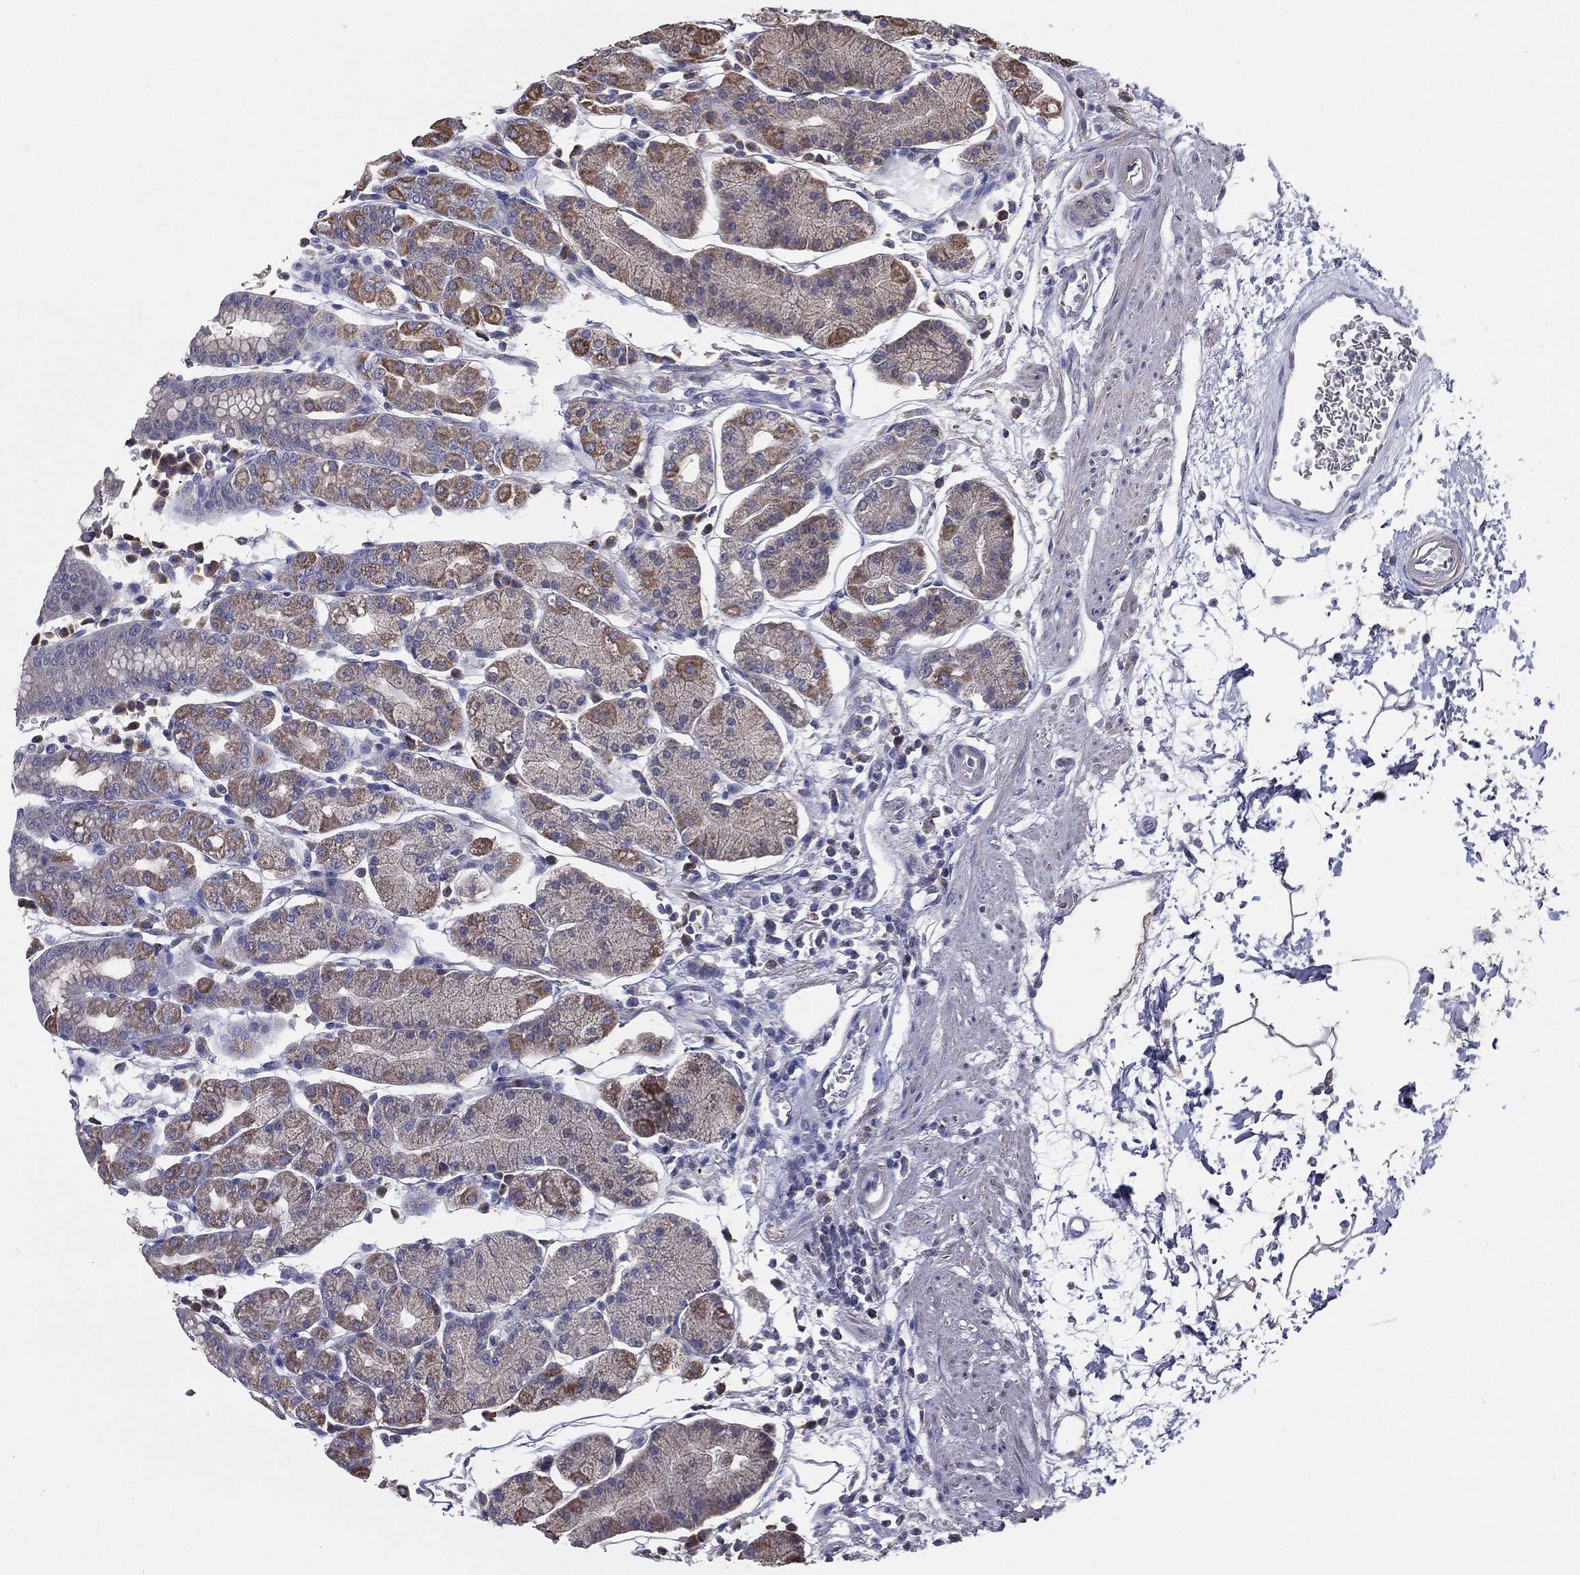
{"staining": {"intensity": "weak", "quantity": "25%-75%", "location": "cytoplasmic/membranous"}, "tissue": "stomach", "cell_type": "Glandular cells", "image_type": "normal", "snomed": [{"axis": "morphology", "description": "Normal tissue, NOS"}, {"axis": "topography", "description": "Stomach"}], "caption": "Immunohistochemical staining of normal human stomach exhibits weak cytoplasmic/membranous protein staining in about 25%-75% of glandular cells.", "gene": "PCSK1", "patient": {"sex": "male", "age": 54}}